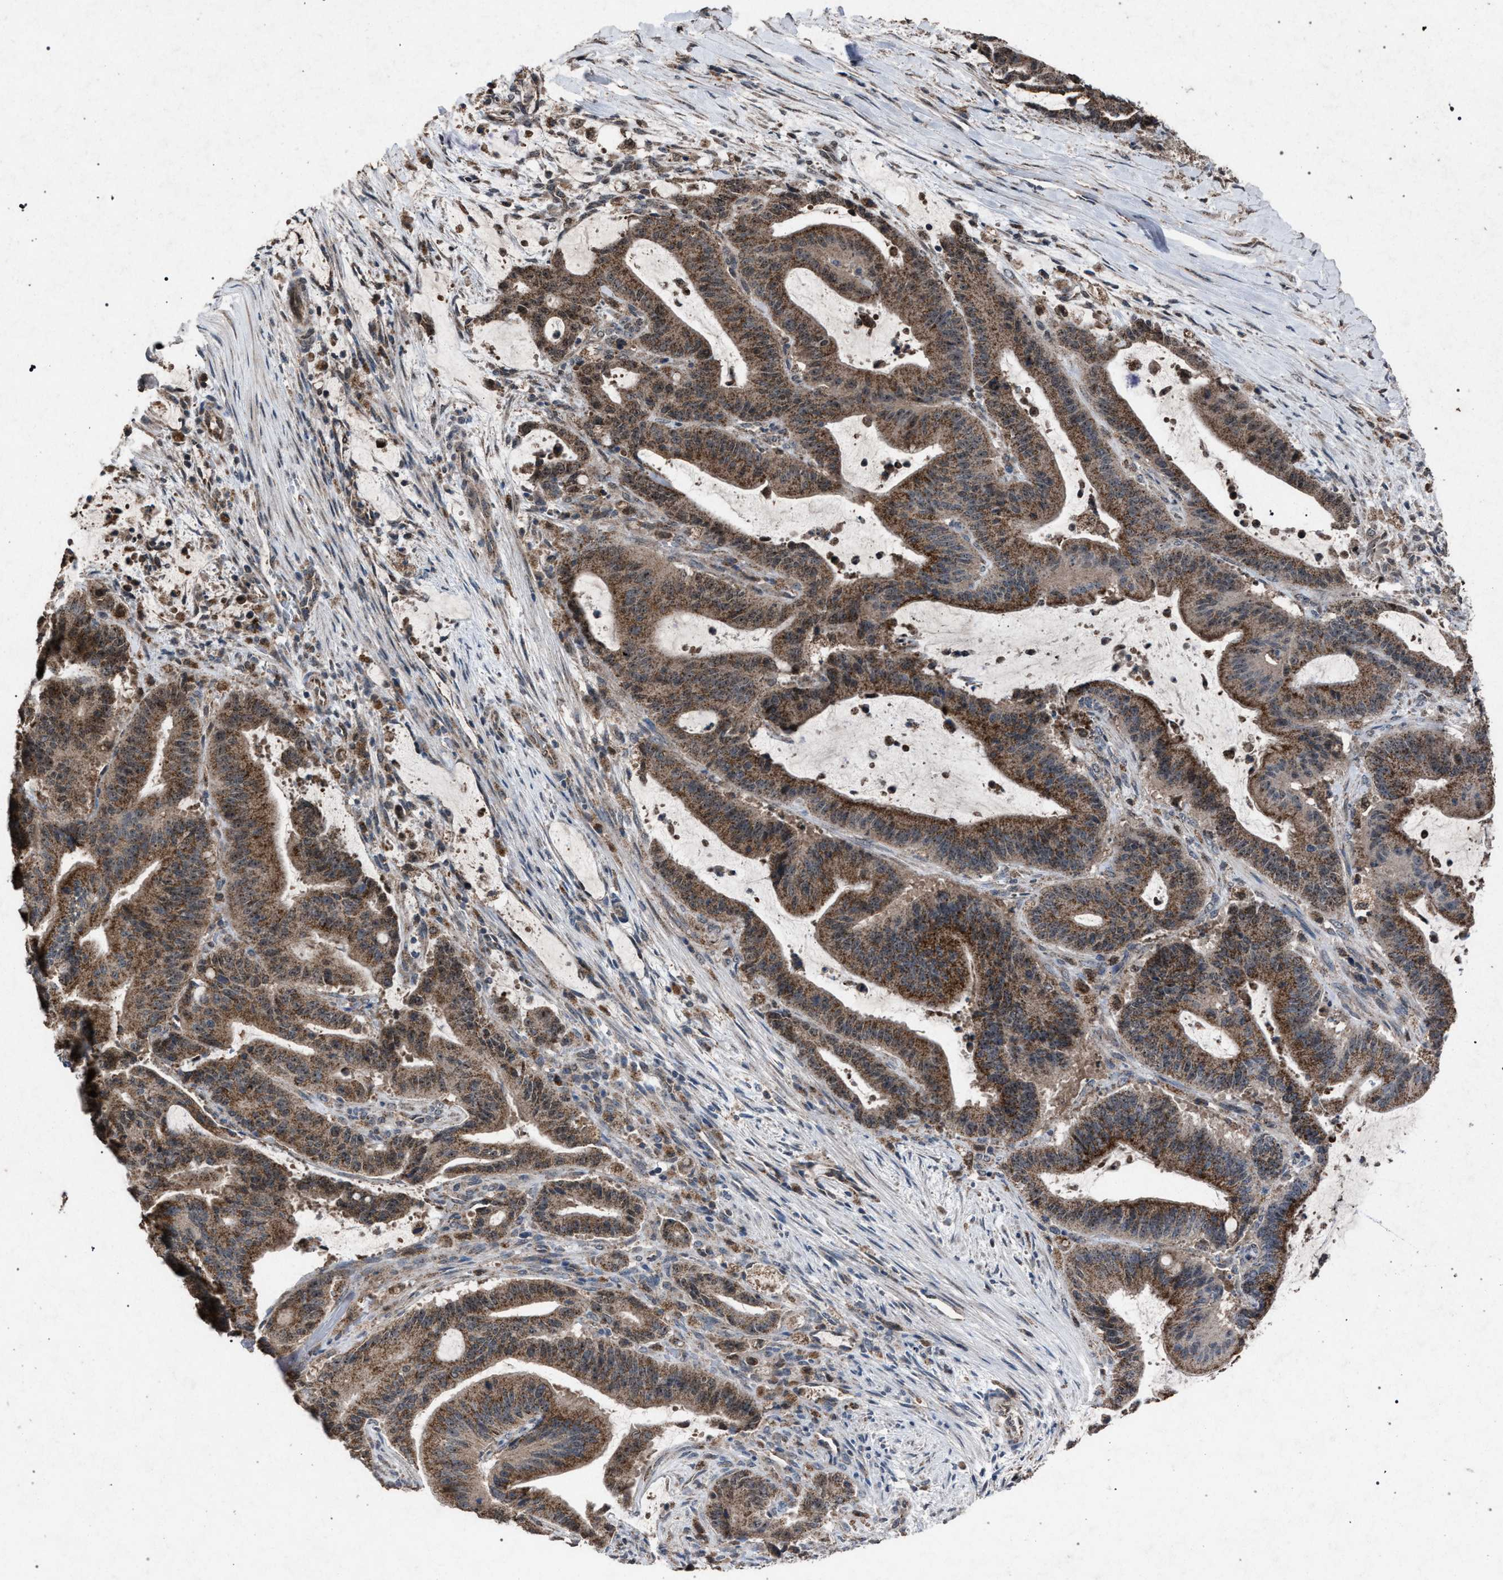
{"staining": {"intensity": "moderate", "quantity": ">75%", "location": "cytoplasmic/membranous"}, "tissue": "liver cancer", "cell_type": "Tumor cells", "image_type": "cancer", "snomed": [{"axis": "morphology", "description": "Normal tissue, NOS"}, {"axis": "morphology", "description": "Cholangiocarcinoma"}, {"axis": "topography", "description": "Liver"}, {"axis": "topography", "description": "Peripheral nerve tissue"}], "caption": "Liver cancer (cholangiocarcinoma) stained for a protein (brown) shows moderate cytoplasmic/membranous positive staining in about >75% of tumor cells.", "gene": "HSD17B4", "patient": {"sex": "female", "age": 73}}